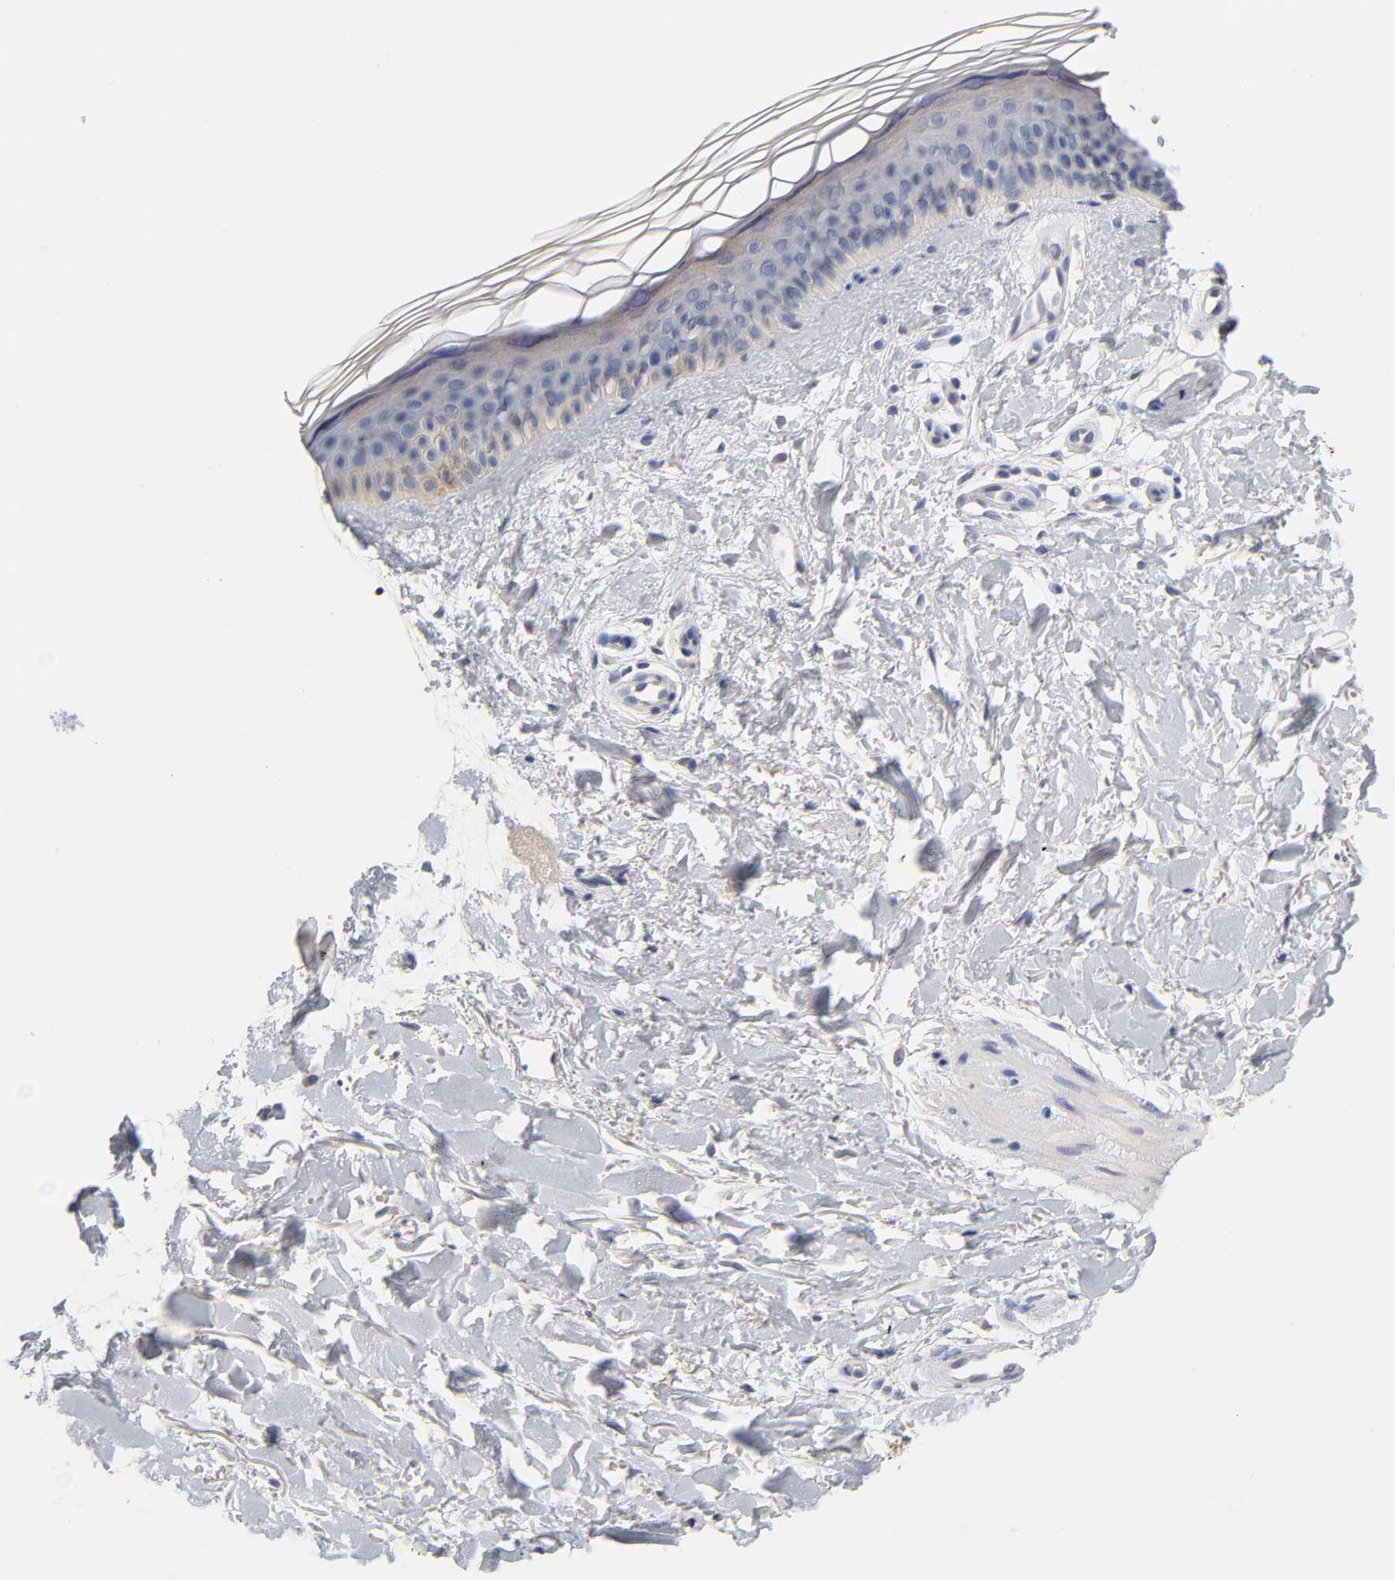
{"staining": {"intensity": "negative", "quantity": "none", "location": "none"}, "tissue": "skin", "cell_type": "Fibroblasts", "image_type": "normal", "snomed": [{"axis": "morphology", "description": "Normal tissue, NOS"}, {"axis": "topography", "description": "Skin"}], "caption": "IHC image of normal skin: skin stained with DAB (3,3'-diaminobenzidine) shows no significant protein expression in fibroblasts.", "gene": "OVOL1", "patient": {"sex": "female", "age": 19}}